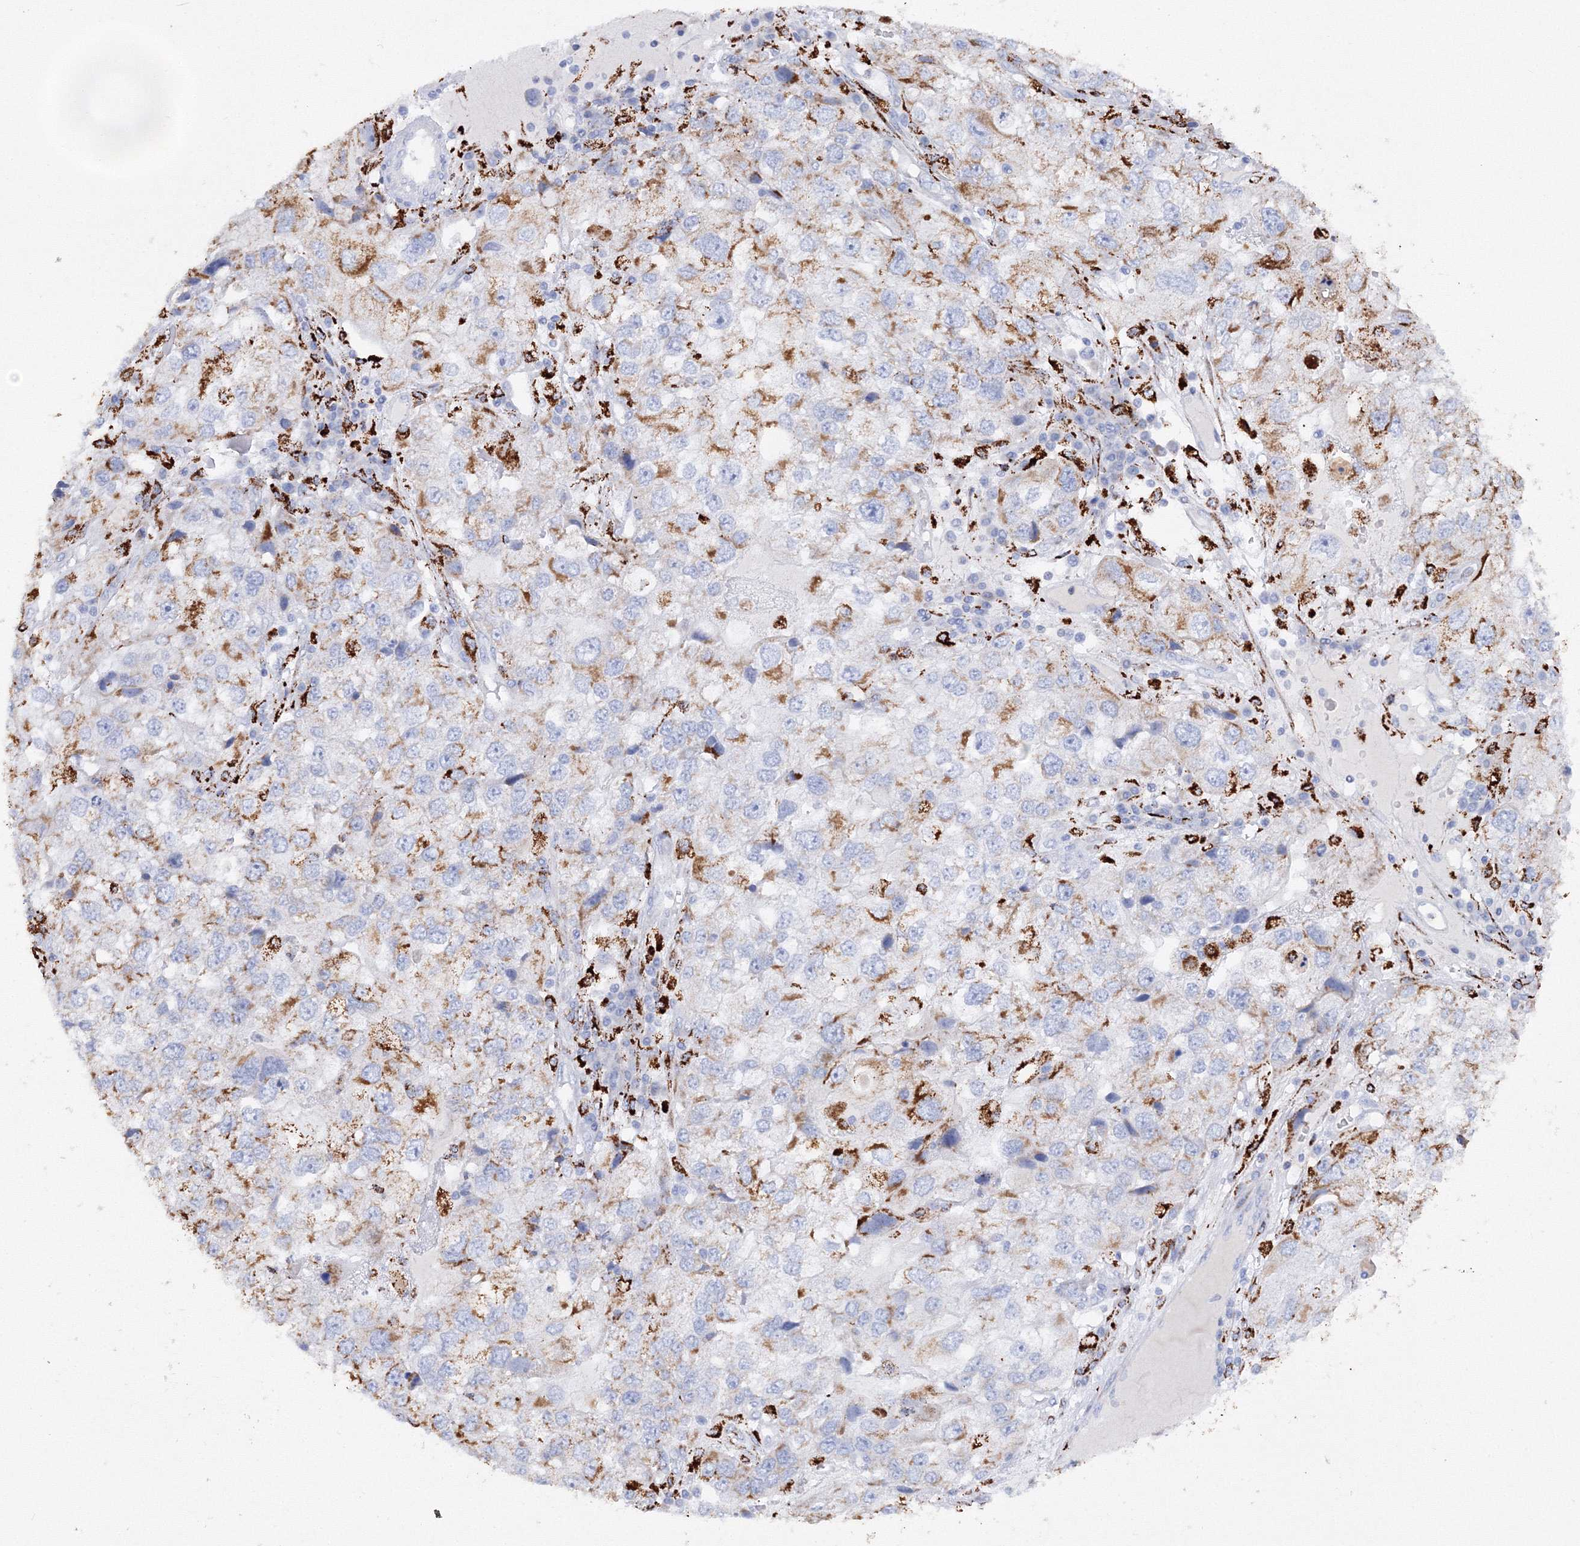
{"staining": {"intensity": "strong", "quantity": "25%-75%", "location": "cytoplasmic/membranous"}, "tissue": "endometrial cancer", "cell_type": "Tumor cells", "image_type": "cancer", "snomed": [{"axis": "morphology", "description": "Adenocarcinoma, NOS"}, {"axis": "topography", "description": "Endometrium"}], "caption": "This histopathology image exhibits IHC staining of endometrial cancer (adenocarcinoma), with high strong cytoplasmic/membranous positivity in about 25%-75% of tumor cells.", "gene": "MERTK", "patient": {"sex": "female", "age": 49}}